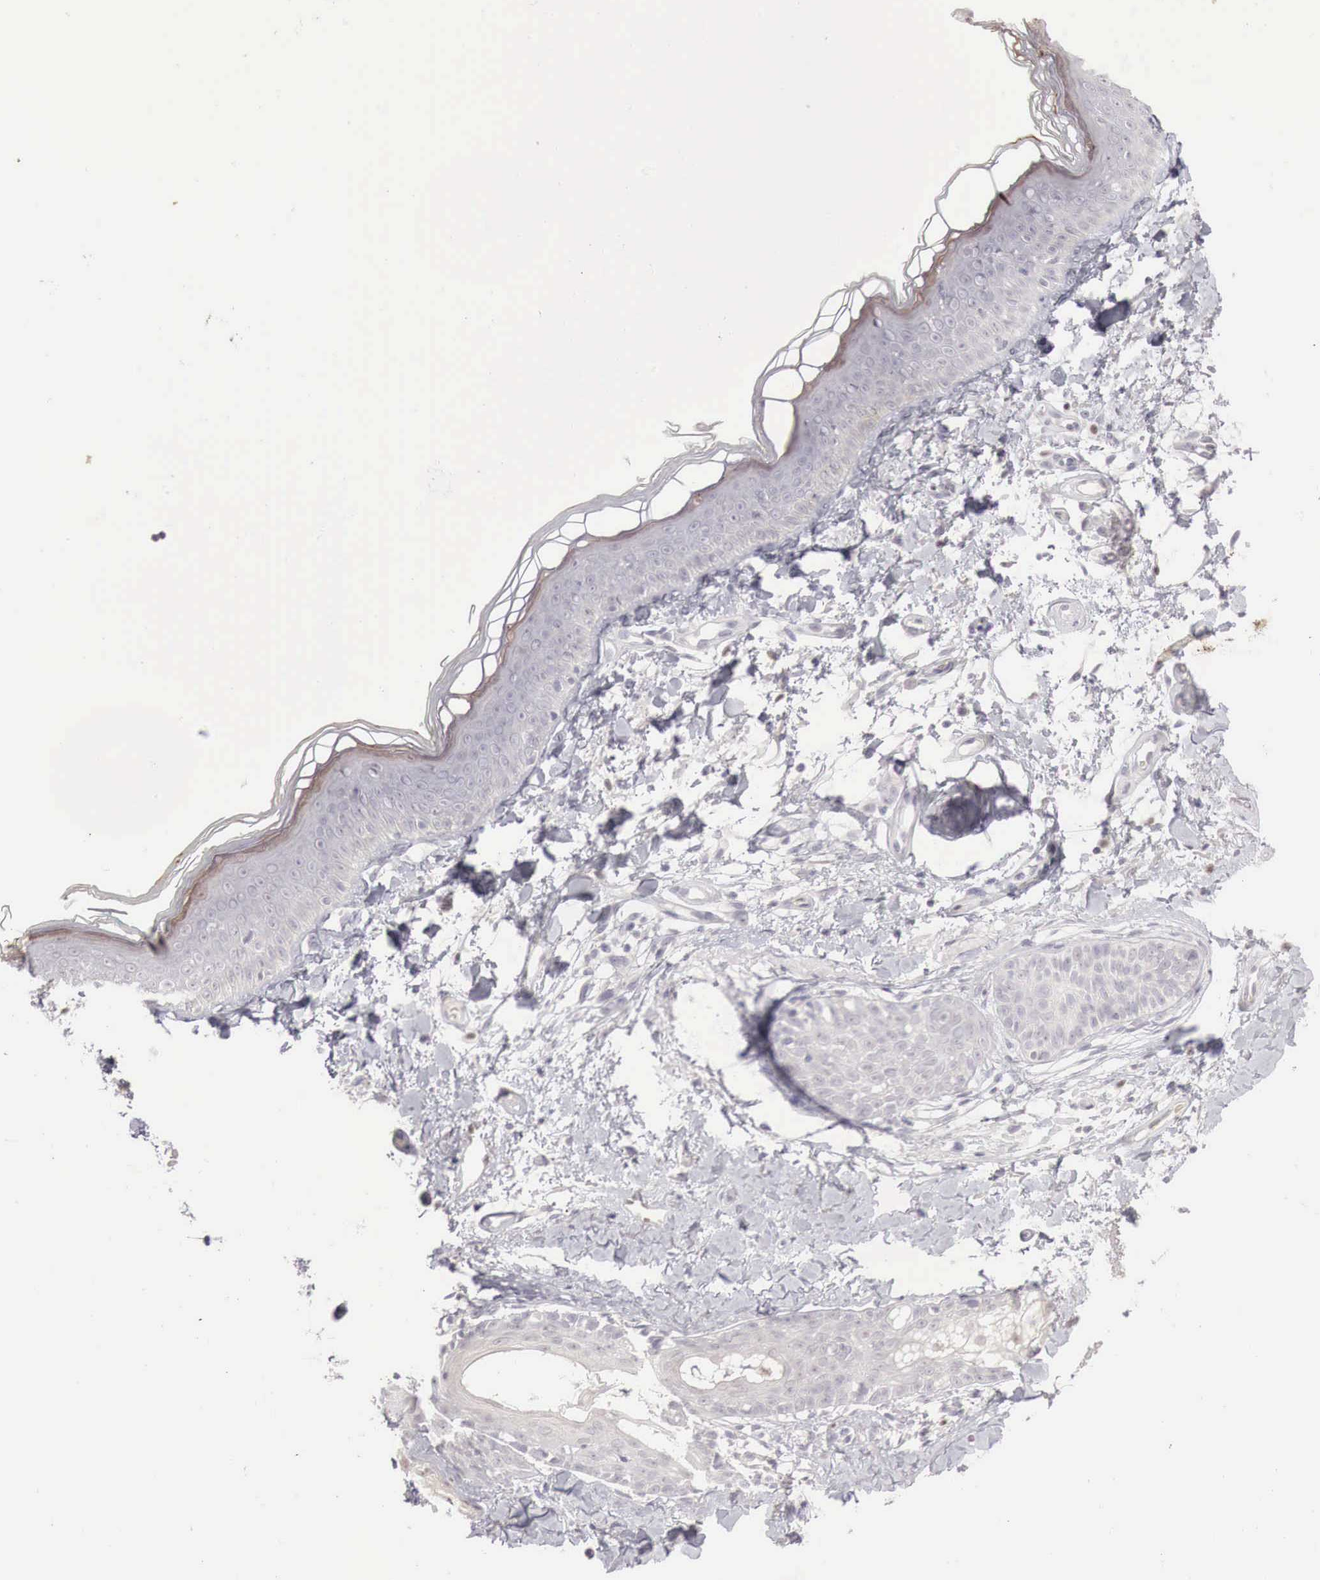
{"staining": {"intensity": "negative", "quantity": "none", "location": "none"}, "tissue": "skin", "cell_type": "Fibroblasts", "image_type": "normal", "snomed": [{"axis": "morphology", "description": "Normal tissue, NOS"}, {"axis": "topography", "description": "Skin"}], "caption": "Human skin stained for a protein using immunohistochemistry demonstrates no expression in fibroblasts.", "gene": "GATA1", "patient": {"sex": "male", "age": 86}}